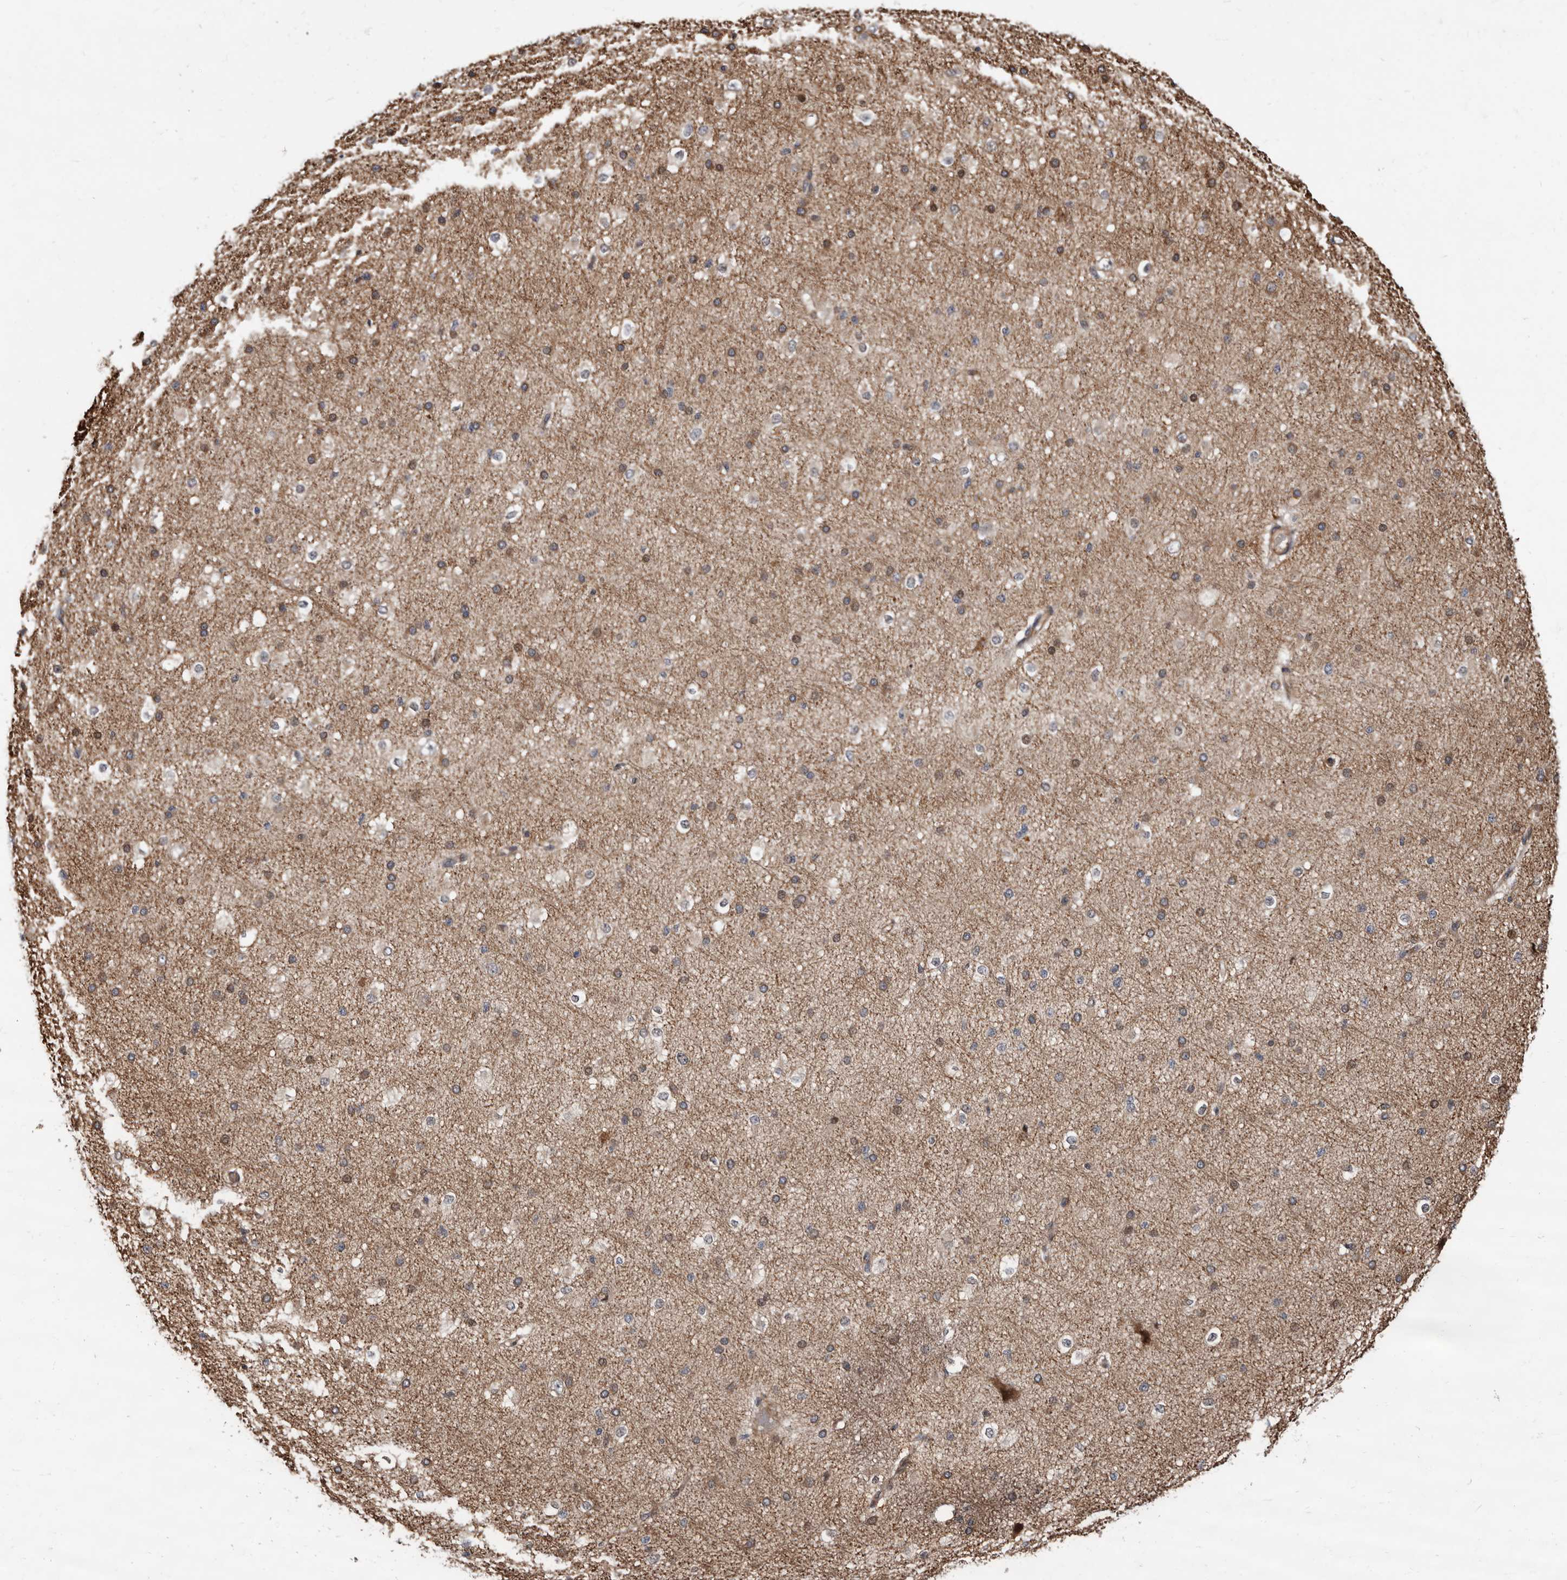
{"staining": {"intensity": "weak", "quantity": ">75%", "location": "cytoplasmic/membranous"}, "tissue": "cerebral cortex", "cell_type": "Endothelial cells", "image_type": "normal", "snomed": [{"axis": "morphology", "description": "Normal tissue, NOS"}, {"axis": "morphology", "description": "Developmental malformation"}, {"axis": "topography", "description": "Cerebral cortex"}], "caption": "Weak cytoplasmic/membranous staining for a protein is present in about >75% of endothelial cells of benign cerebral cortex using IHC.", "gene": "WEE2", "patient": {"sex": "female", "age": 30}}